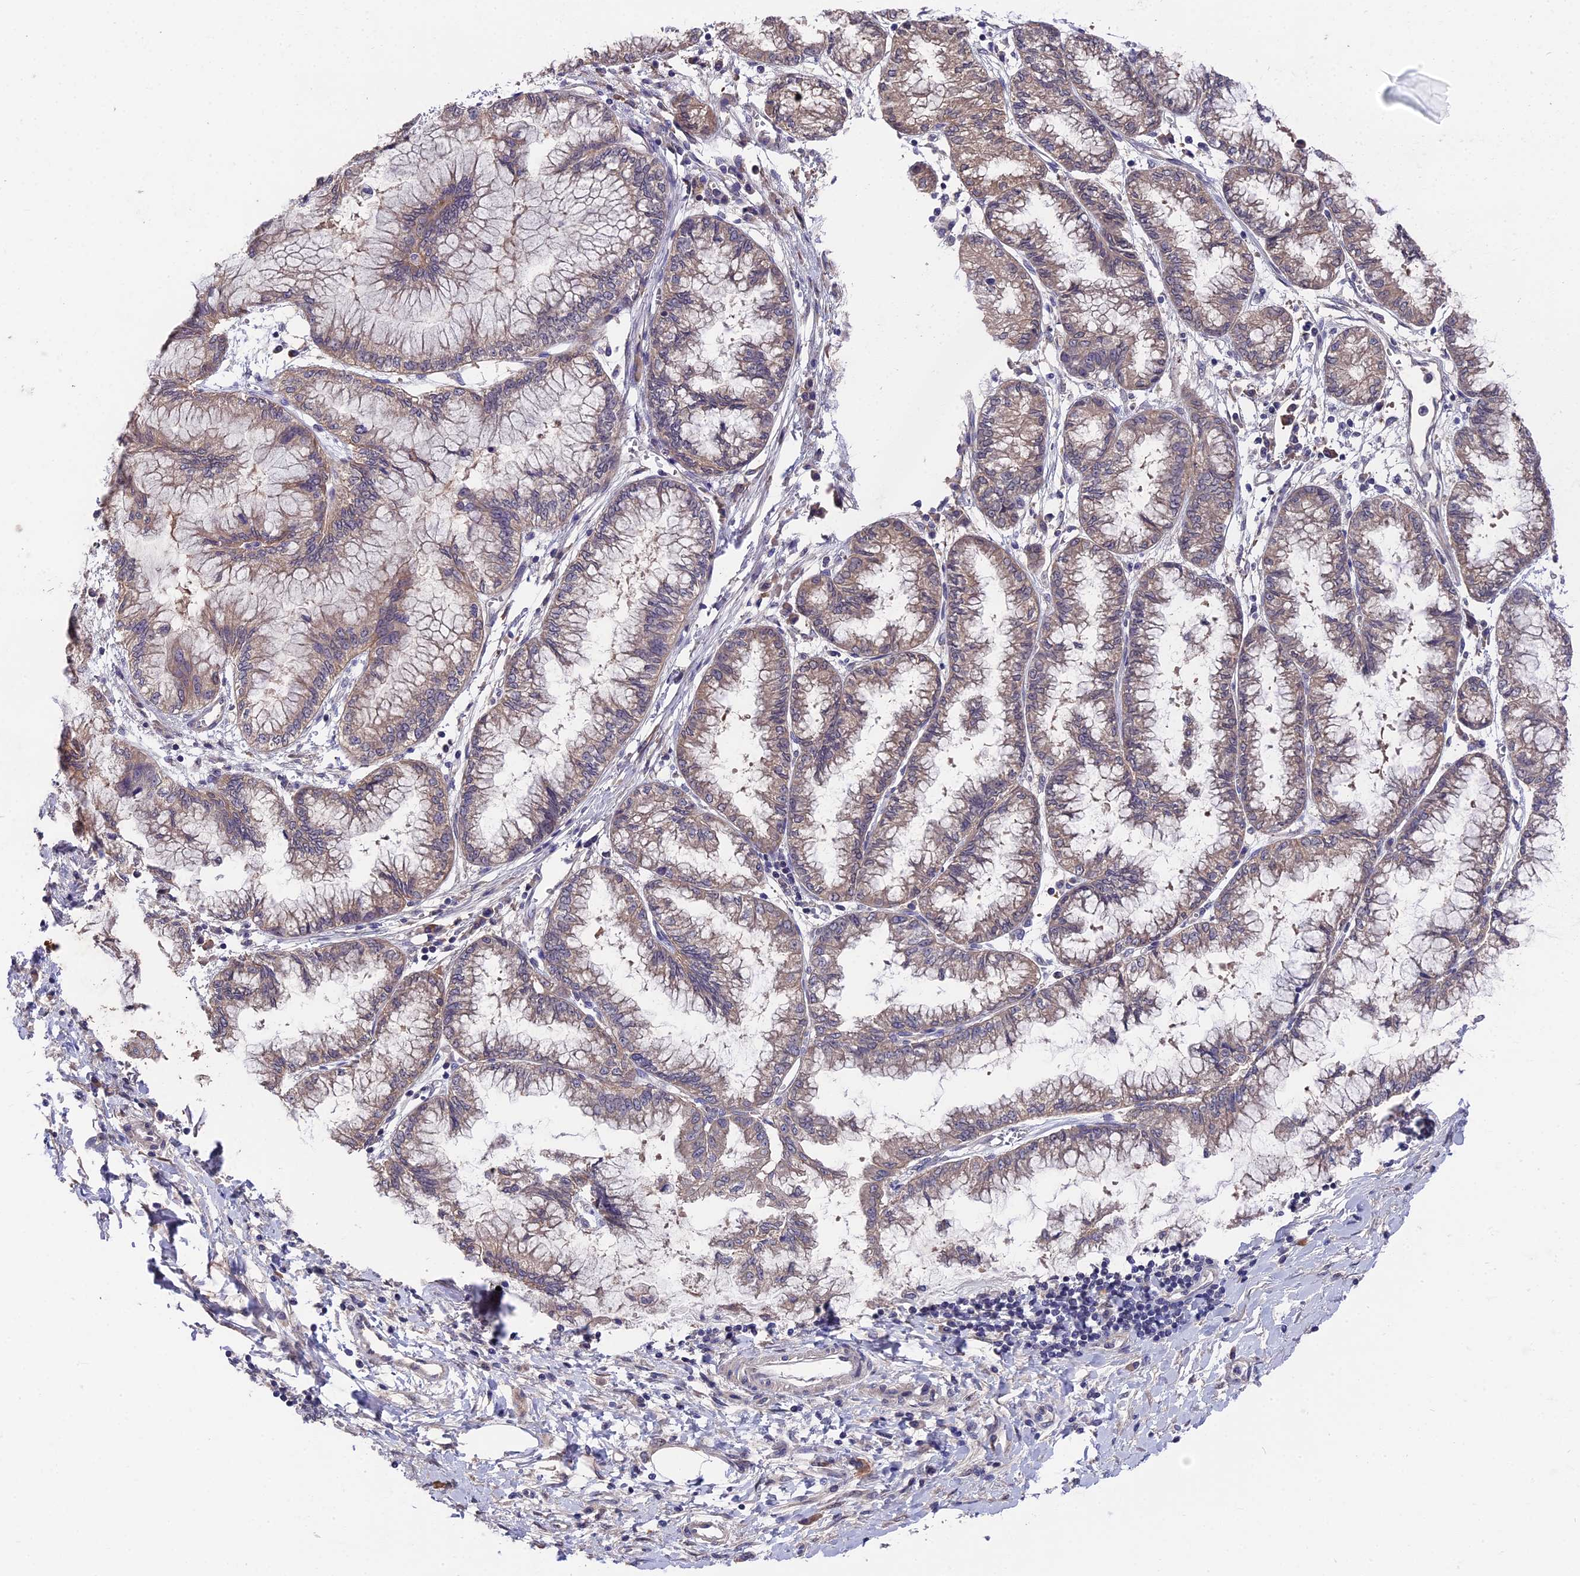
{"staining": {"intensity": "weak", "quantity": "25%-75%", "location": "cytoplasmic/membranous"}, "tissue": "pancreatic cancer", "cell_type": "Tumor cells", "image_type": "cancer", "snomed": [{"axis": "morphology", "description": "Adenocarcinoma, NOS"}, {"axis": "topography", "description": "Pancreas"}], "caption": "Protein staining of pancreatic adenocarcinoma tissue displays weak cytoplasmic/membranous expression in about 25%-75% of tumor cells. (IHC, brightfield microscopy, high magnification).", "gene": "ZCCHC2", "patient": {"sex": "male", "age": 73}}